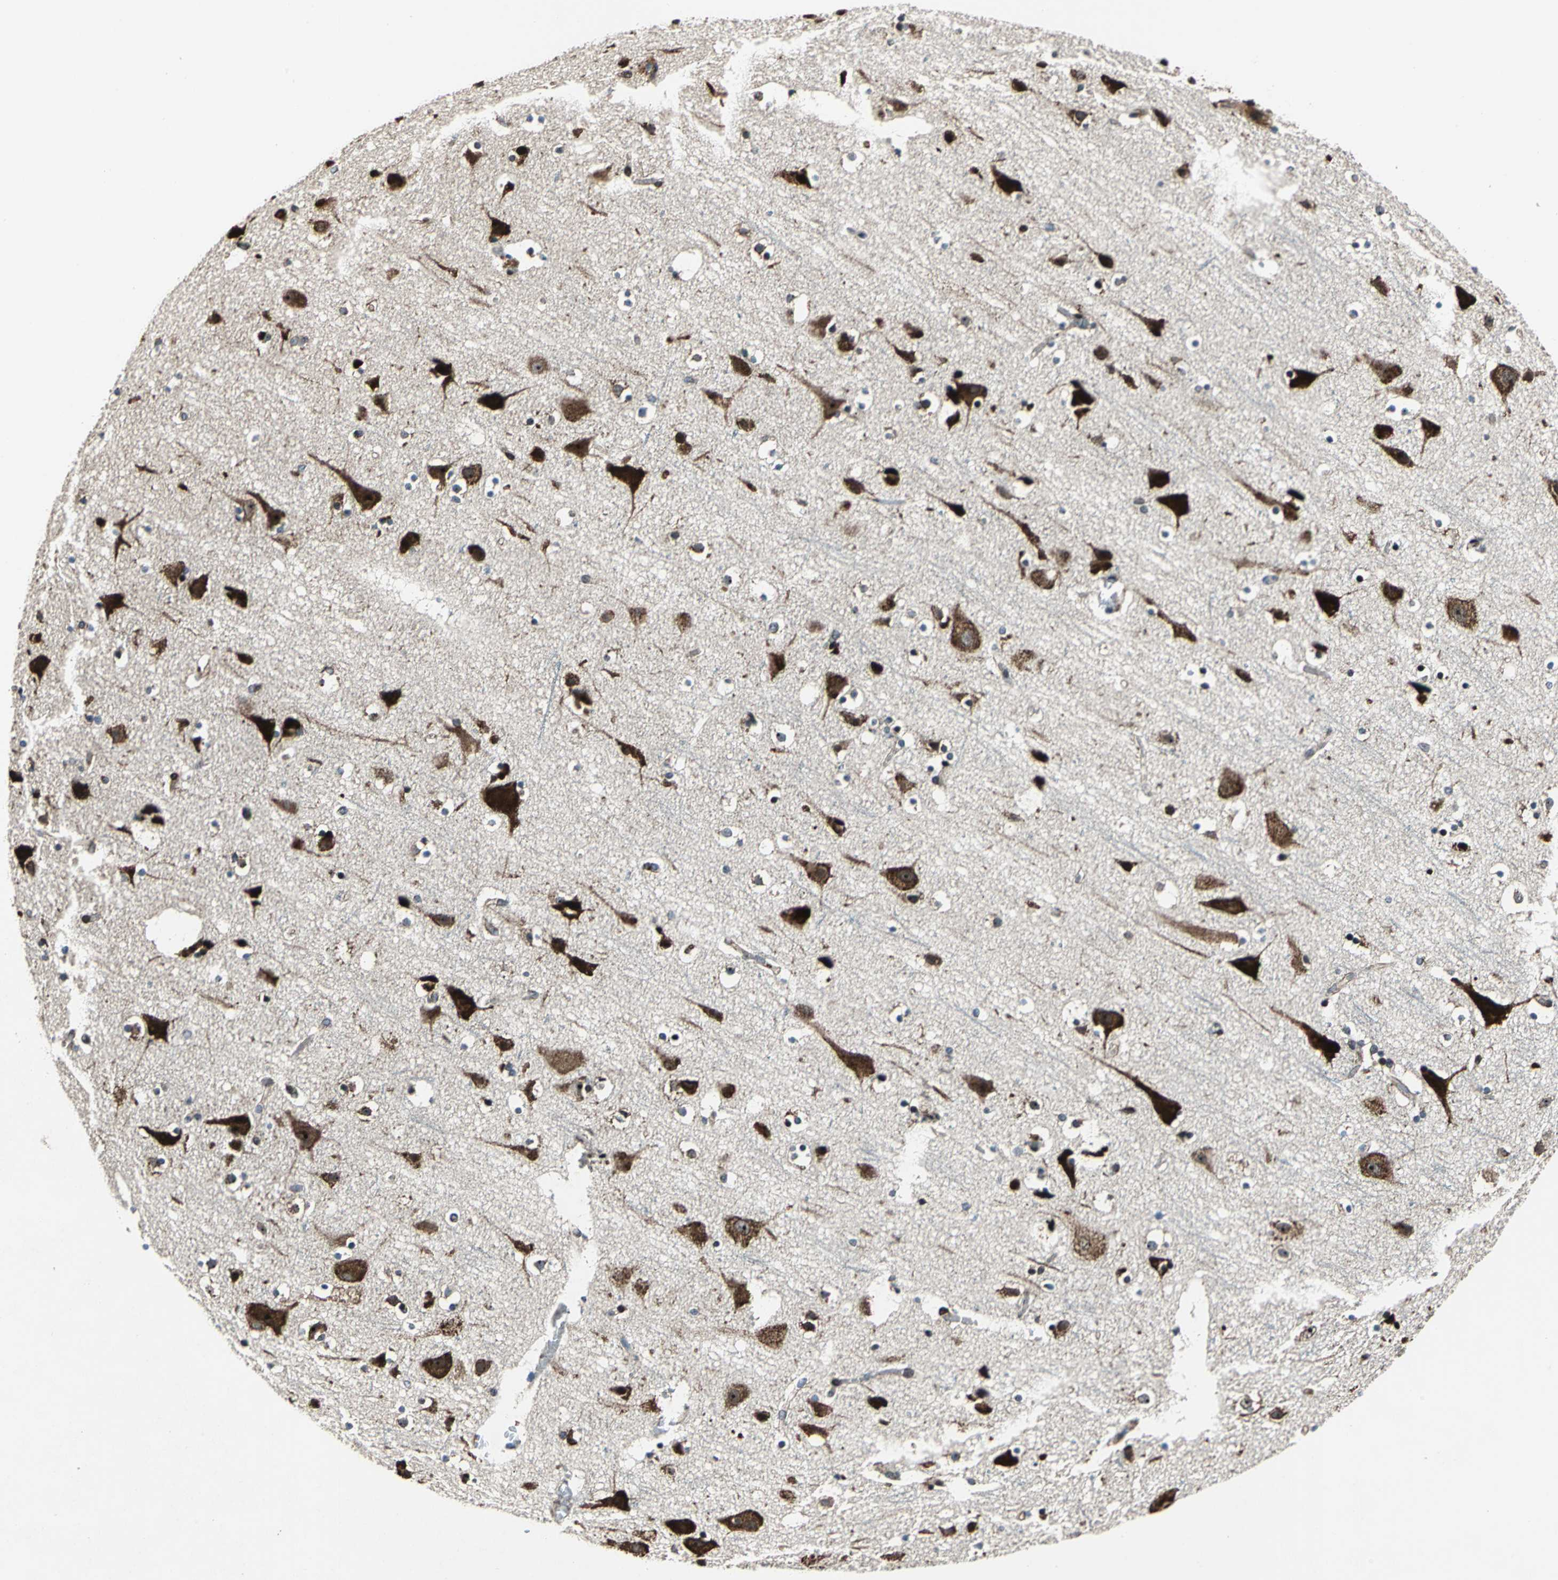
{"staining": {"intensity": "strong", "quantity": ">75%", "location": "cytoplasmic/membranous,nuclear"}, "tissue": "cerebral cortex", "cell_type": "Endothelial cells", "image_type": "normal", "snomed": [{"axis": "morphology", "description": "Normal tissue, NOS"}, {"axis": "topography", "description": "Cerebral cortex"}], "caption": "Unremarkable cerebral cortex was stained to show a protein in brown. There is high levels of strong cytoplasmic/membranous,nuclear staining in about >75% of endothelial cells. (Stains: DAB in brown, nuclei in blue, Microscopy: brightfield microscopy at high magnification).", "gene": "AATF", "patient": {"sex": "male", "age": 45}}